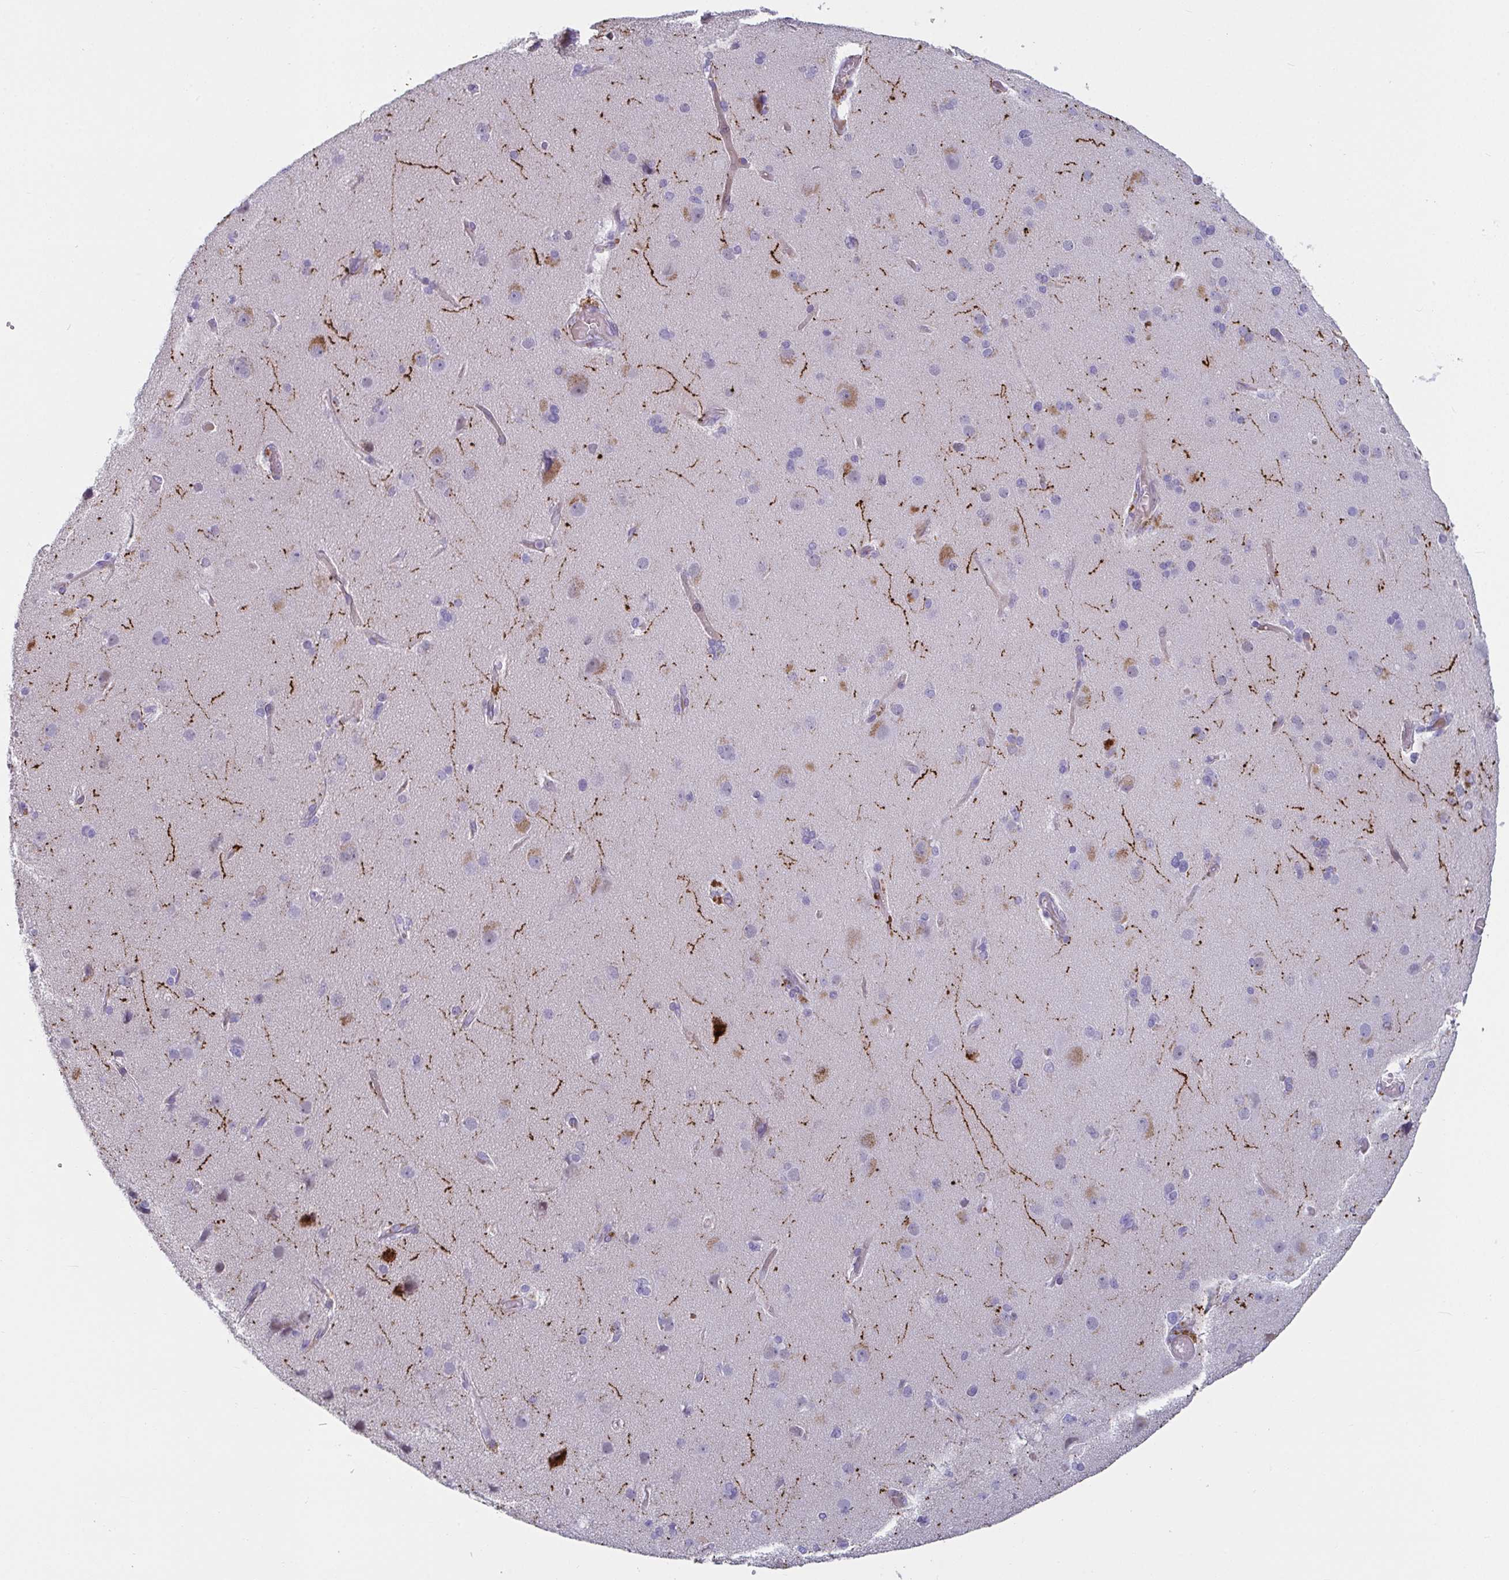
{"staining": {"intensity": "negative", "quantity": "none", "location": "none"}, "tissue": "cerebral cortex", "cell_type": "Endothelial cells", "image_type": "normal", "snomed": [{"axis": "morphology", "description": "Normal tissue, NOS"}, {"axis": "morphology", "description": "Glioma, malignant, High grade"}, {"axis": "topography", "description": "Cerebral cortex"}], "caption": "Endothelial cells show no significant expression in unremarkable cerebral cortex. (Immunohistochemistry (ihc), brightfield microscopy, high magnification).", "gene": "NPY", "patient": {"sex": "male", "age": 71}}